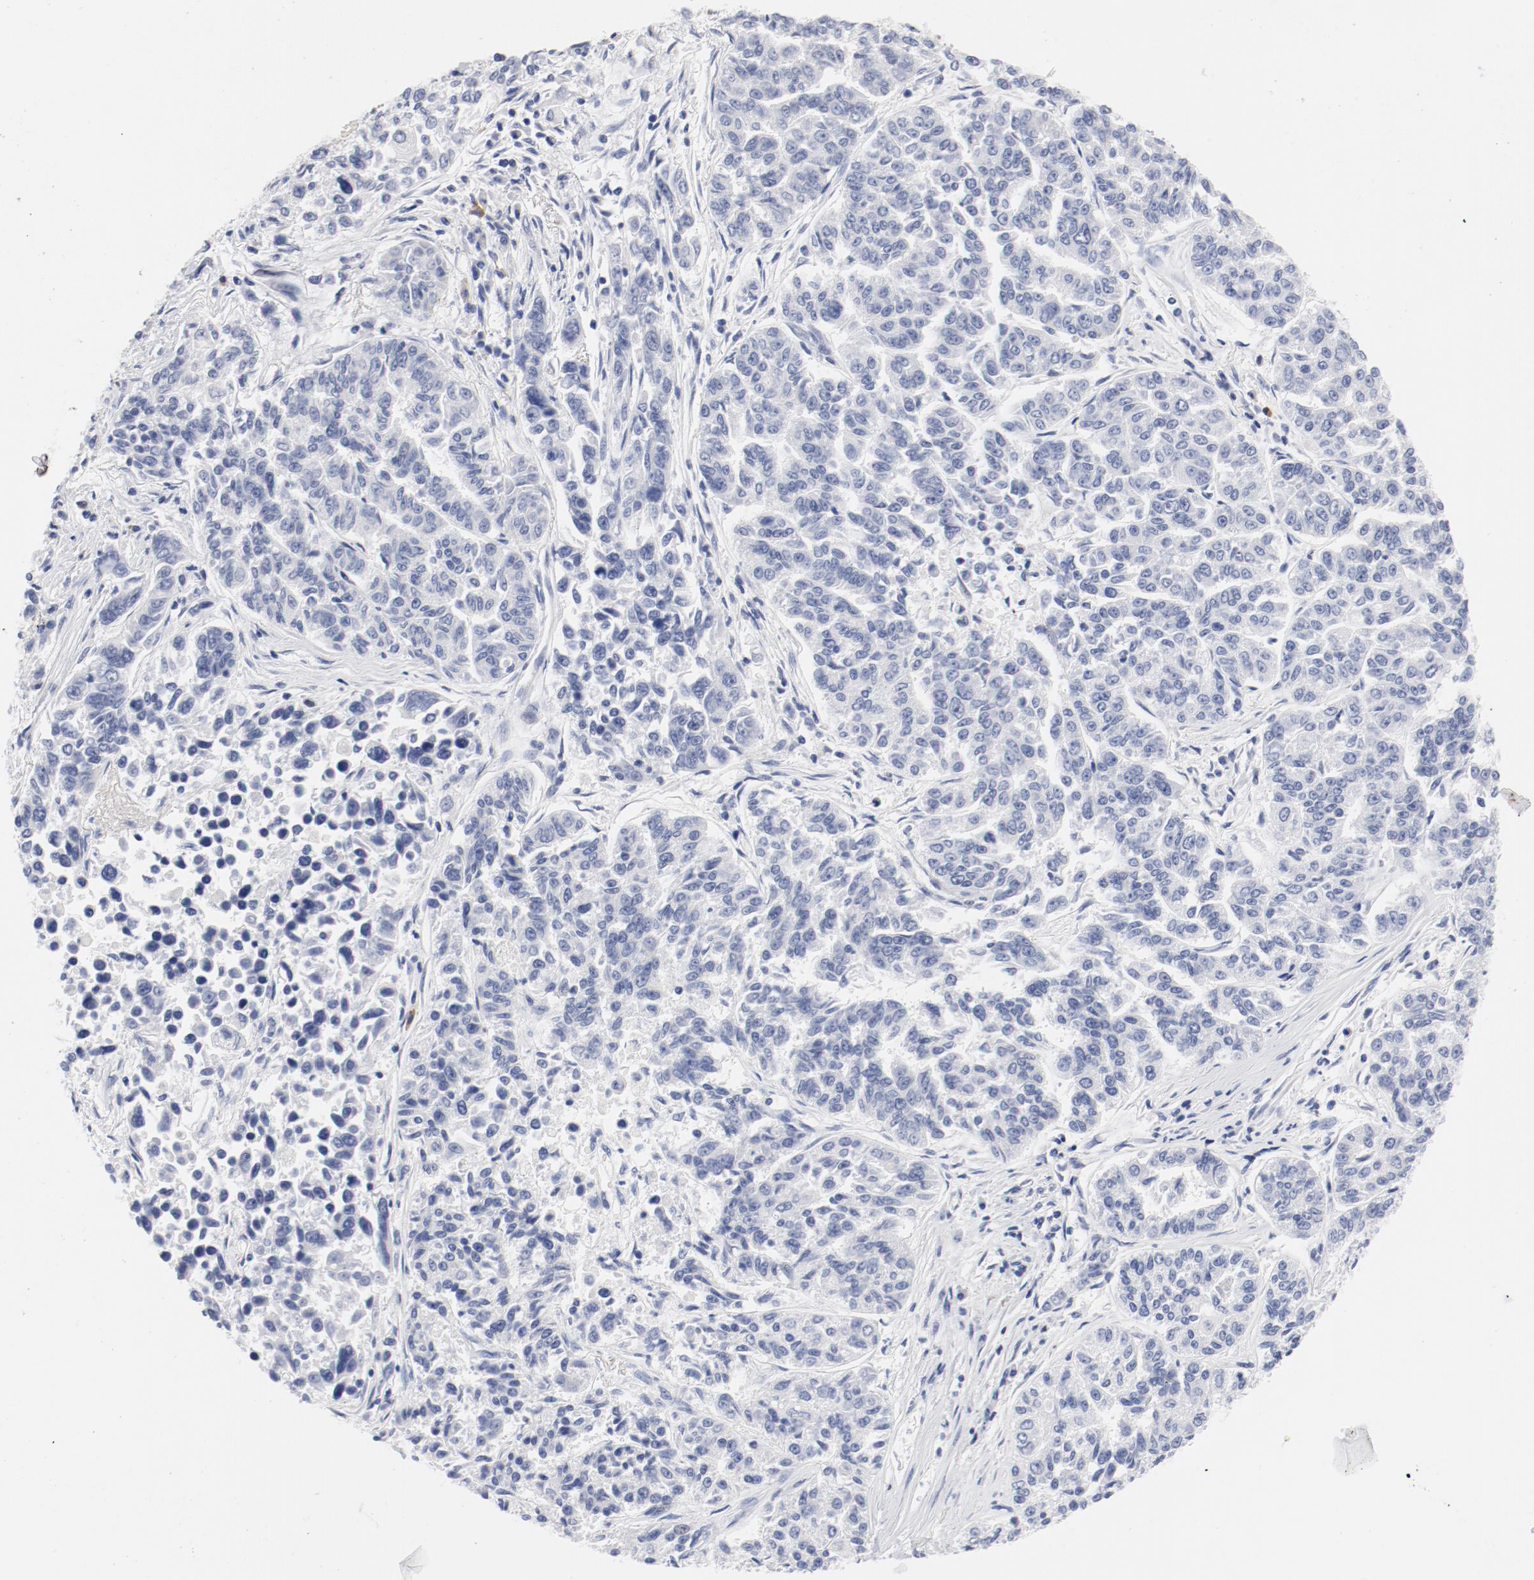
{"staining": {"intensity": "negative", "quantity": "none", "location": "none"}, "tissue": "lung cancer", "cell_type": "Tumor cells", "image_type": "cancer", "snomed": [{"axis": "morphology", "description": "Adenocarcinoma, NOS"}, {"axis": "topography", "description": "Lung"}], "caption": "Tumor cells show no significant staining in lung cancer. Brightfield microscopy of immunohistochemistry (IHC) stained with DAB (brown) and hematoxylin (blue), captured at high magnification.", "gene": "KCNK13", "patient": {"sex": "male", "age": 84}}